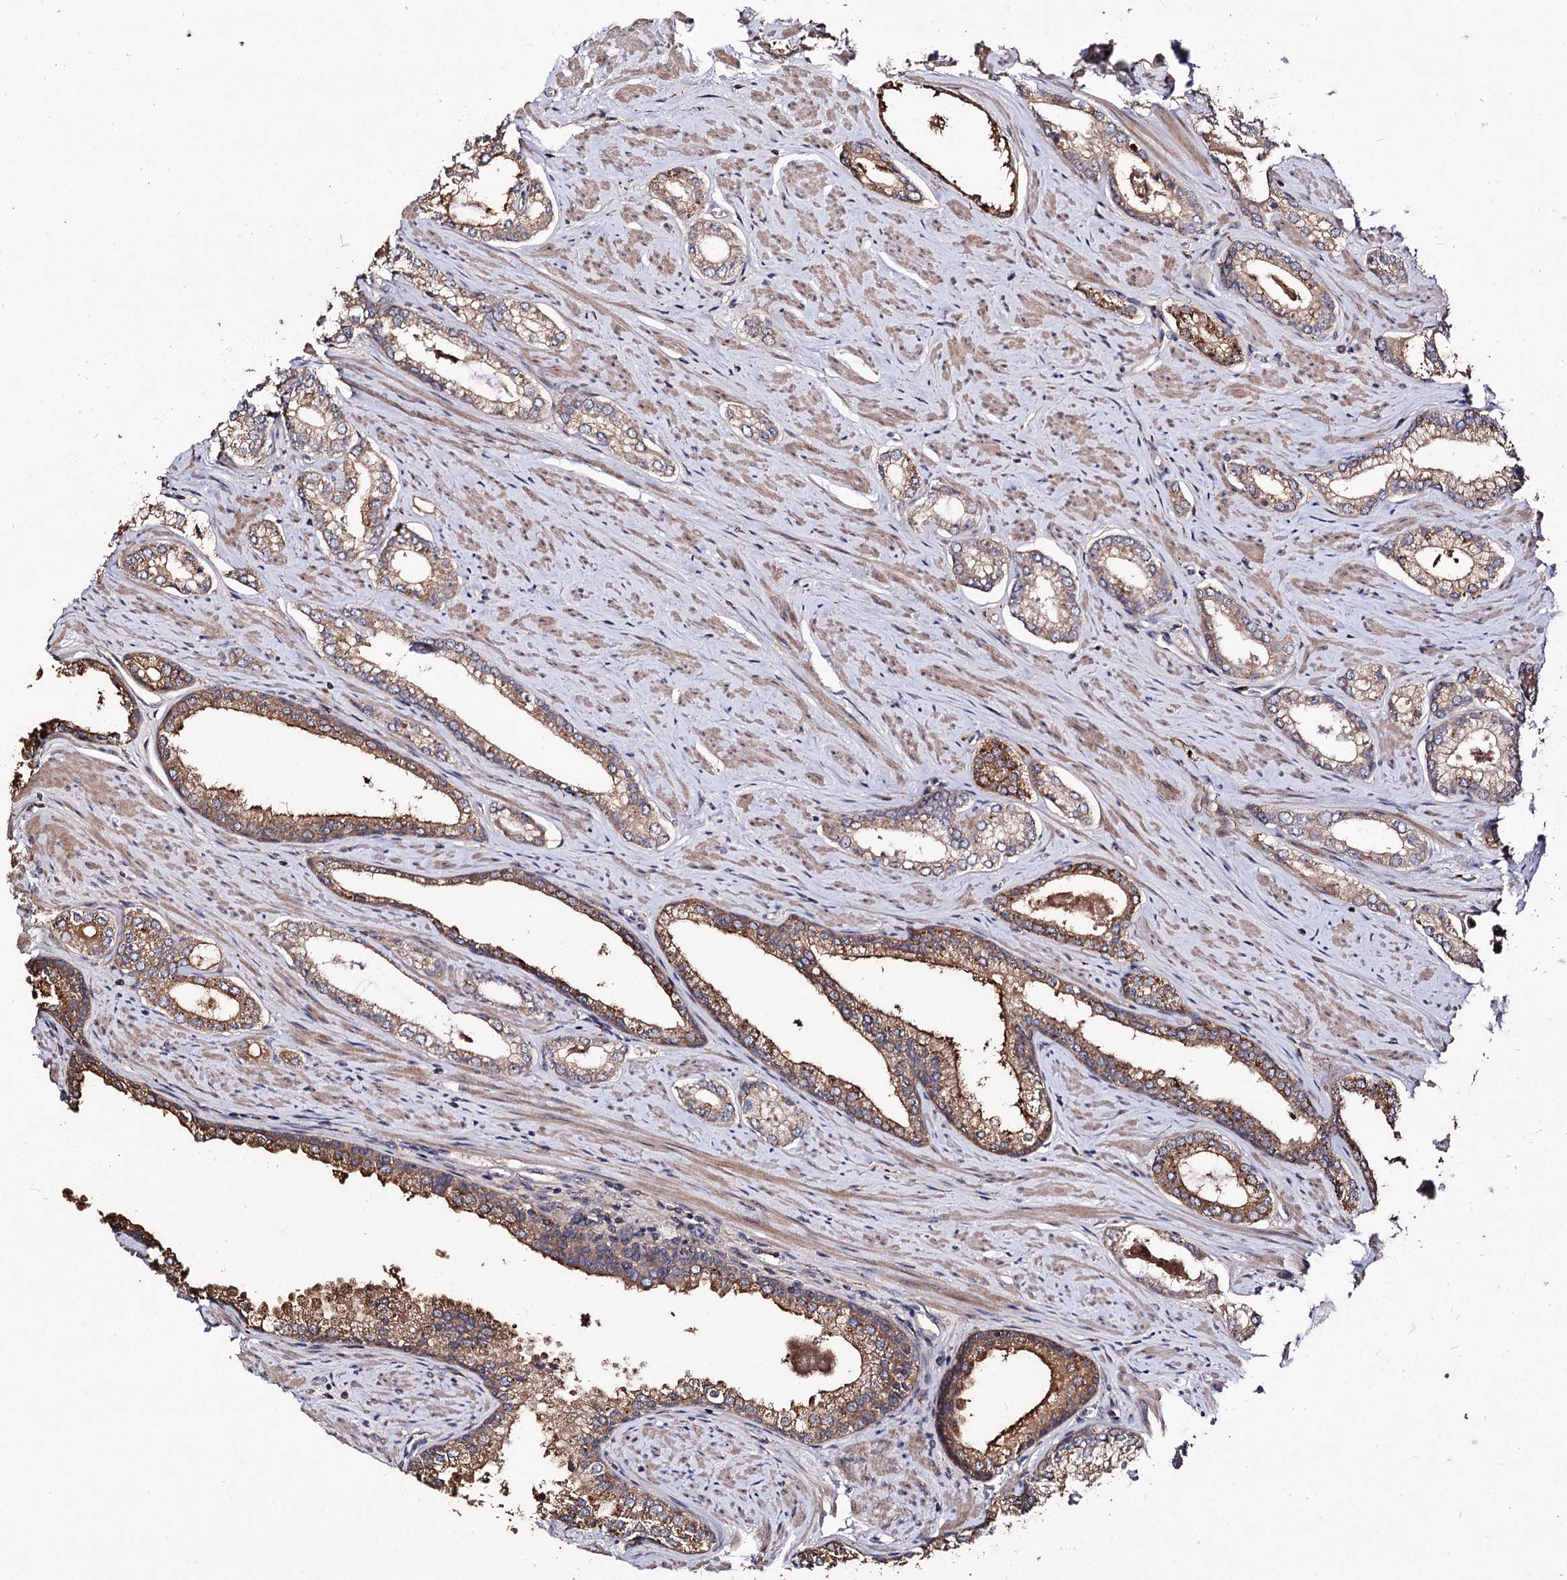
{"staining": {"intensity": "moderate", "quantity": "<25%", "location": "cytoplasmic/membranous"}, "tissue": "prostate cancer", "cell_type": "Tumor cells", "image_type": "cancer", "snomed": [{"axis": "morphology", "description": "Adenocarcinoma, Low grade"}, {"axis": "topography", "description": "Prostate and seminal vesicle, NOS"}], "caption": "Immunohistochemical staining of prostate adenocarcinoma (low-grade) exhibits moderate cytoplasmic/membranous protein expression in approximately <25% of tumor cells.", "gene": "MYO1H", "patient": {"sex": "male", "age": 60}}